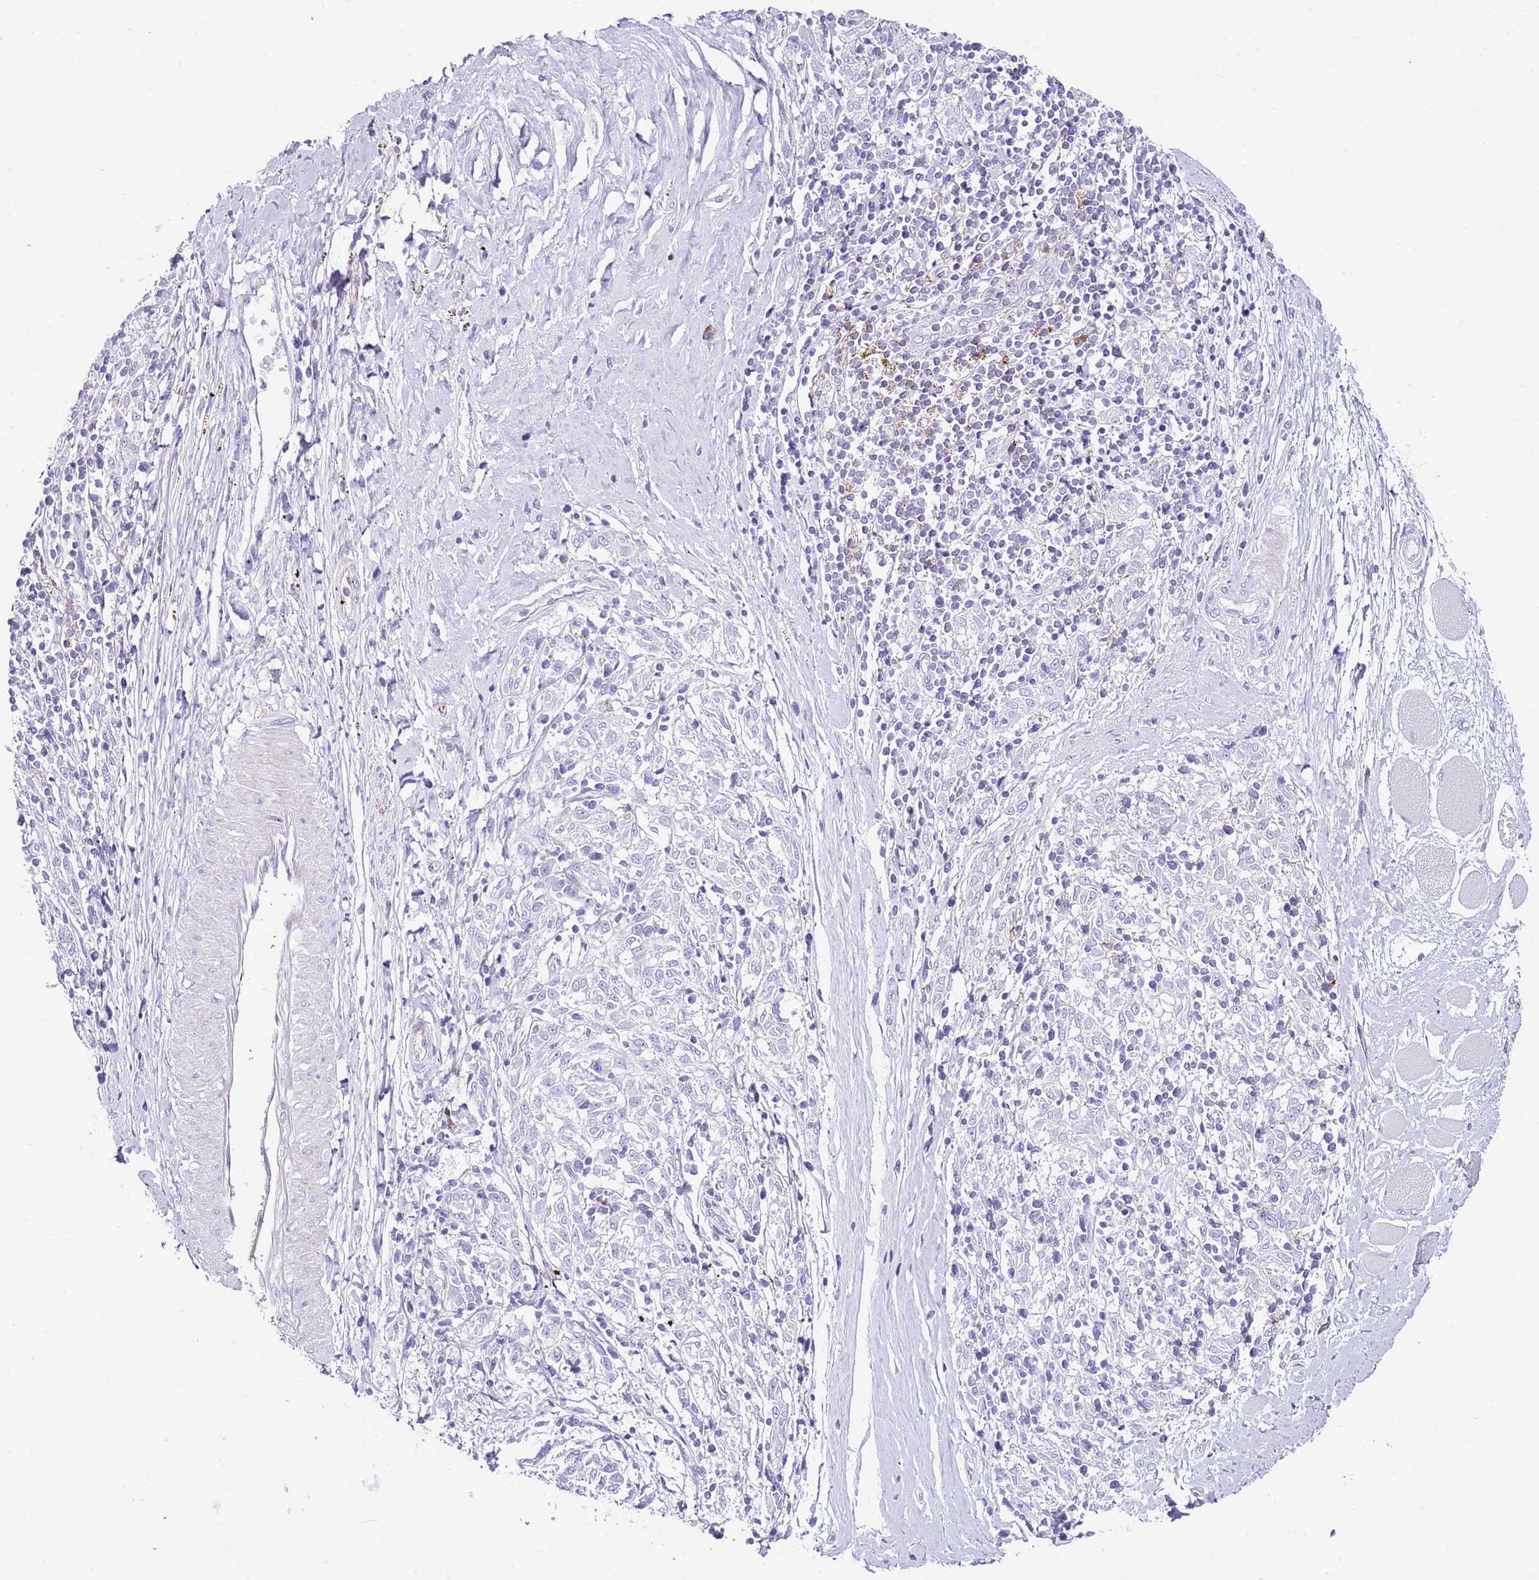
{"staining": {"intensity": "negative", "quantity": "none", "location": "none"}, "tissue": "melanoma", "cell_type": "Tumor cells", "image_type": "cancer", "snomed": [{"axis": "morphology", "description": "Malignant melanoma, NOS"}, {"axis": "topography", "description": "Skin"}], "caption": "Tumor cells show no significant staining in malignant melanoma.", "gene": "ALDH3A1", "patient": {"sex": "female", "age": 72}}